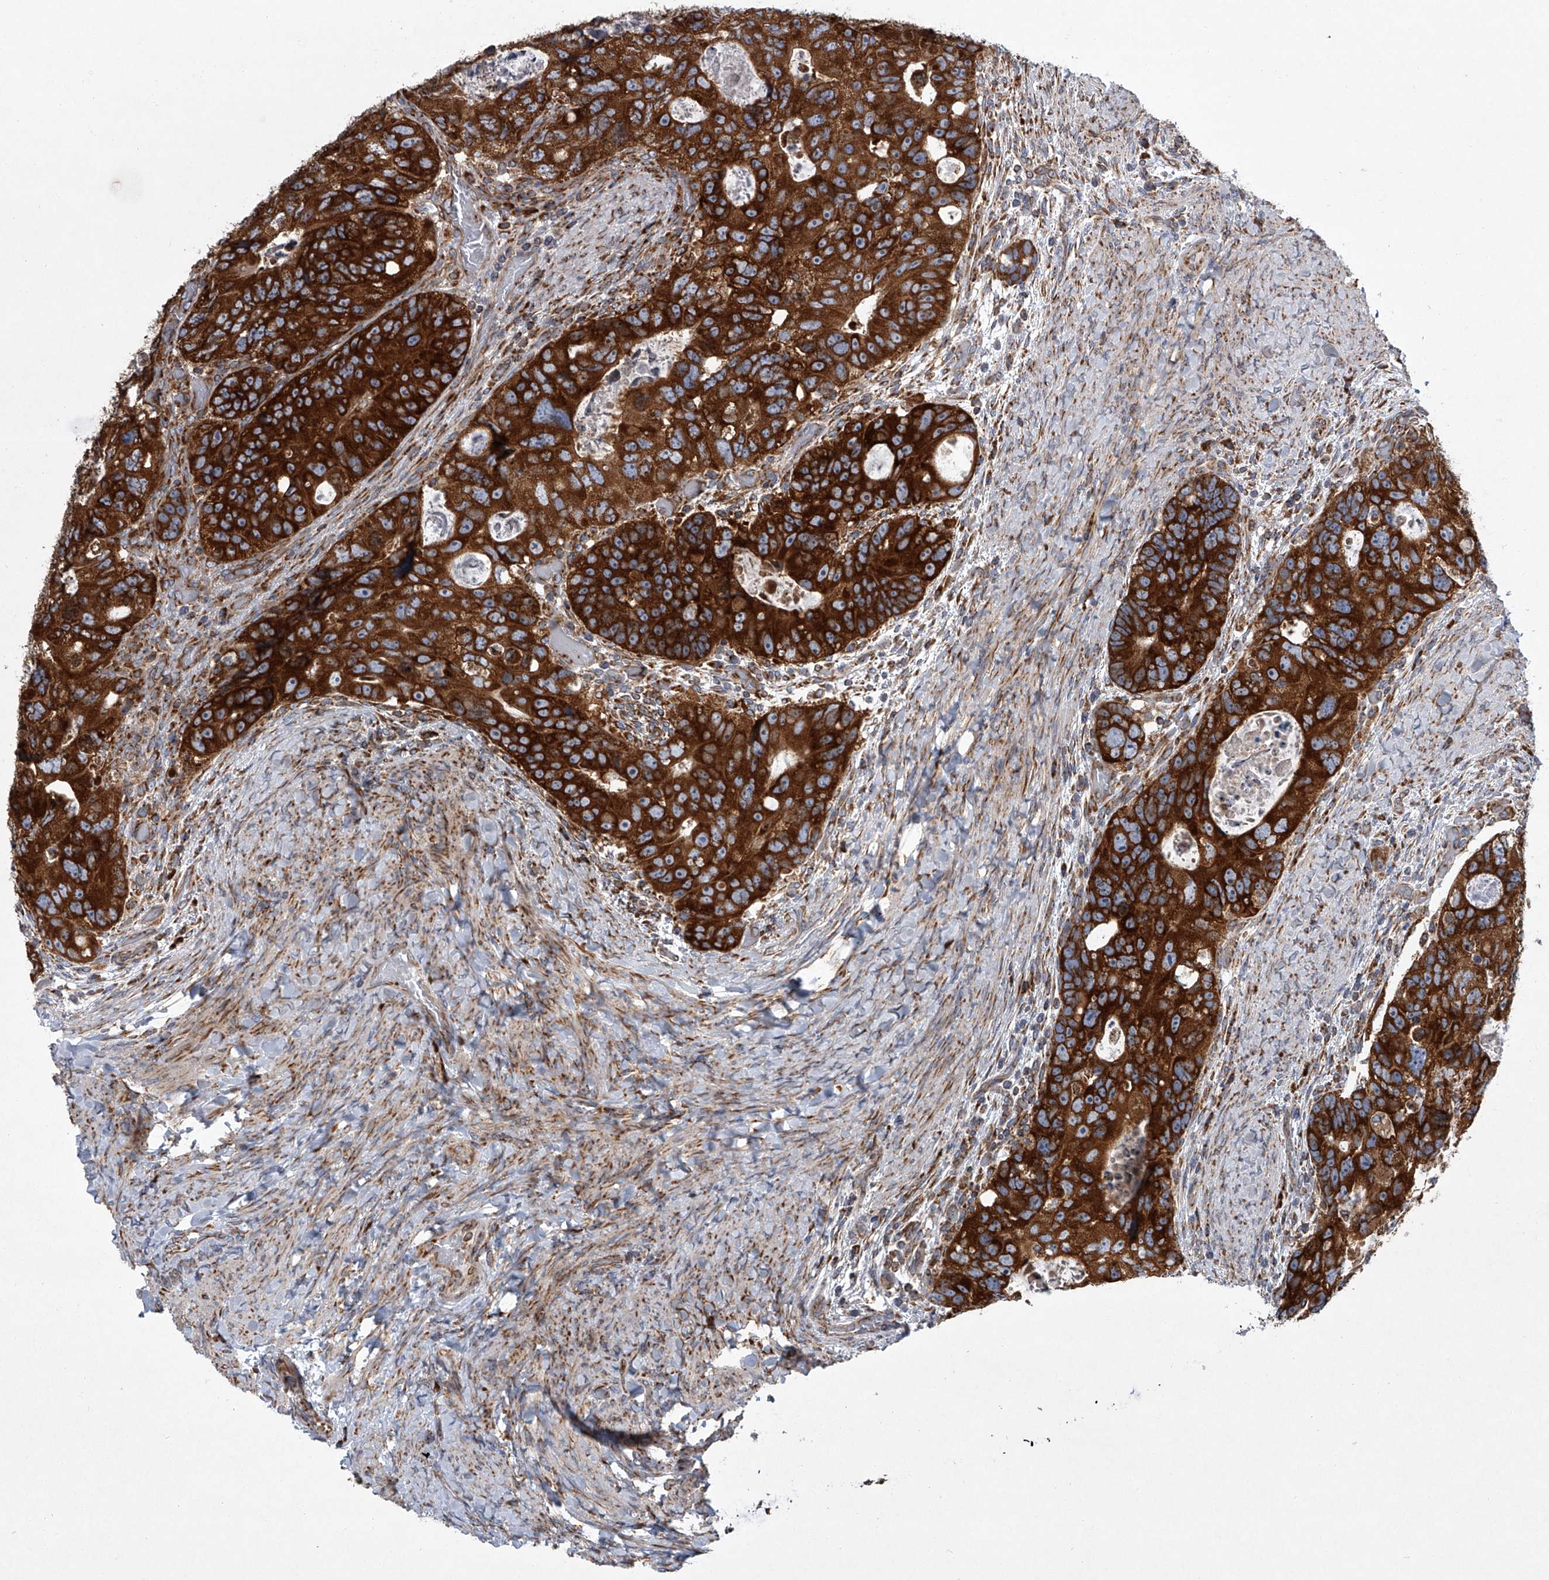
{"staining": {"intensity": "strong", "quantity": ">75%", "location": "cytoplasmic/membranous"}, "tissue": "colorectal cancer", "cell_type": "Tumor cells", "image_type": "cancer", "snomed": [{"axis": "morphology", "description": "Adenocarcinoma, NOS"}, {"axis": "topography", "description": "Rectum"}], "caption": "Protein expression analysis of human adenocarcinoma (colorectal) reveals strong cytoplasmic/membranous positivity in approximately >75% of tumor cells.", "gene": "ZC3H15", "patient": {"sex": "male", "age": 59}}